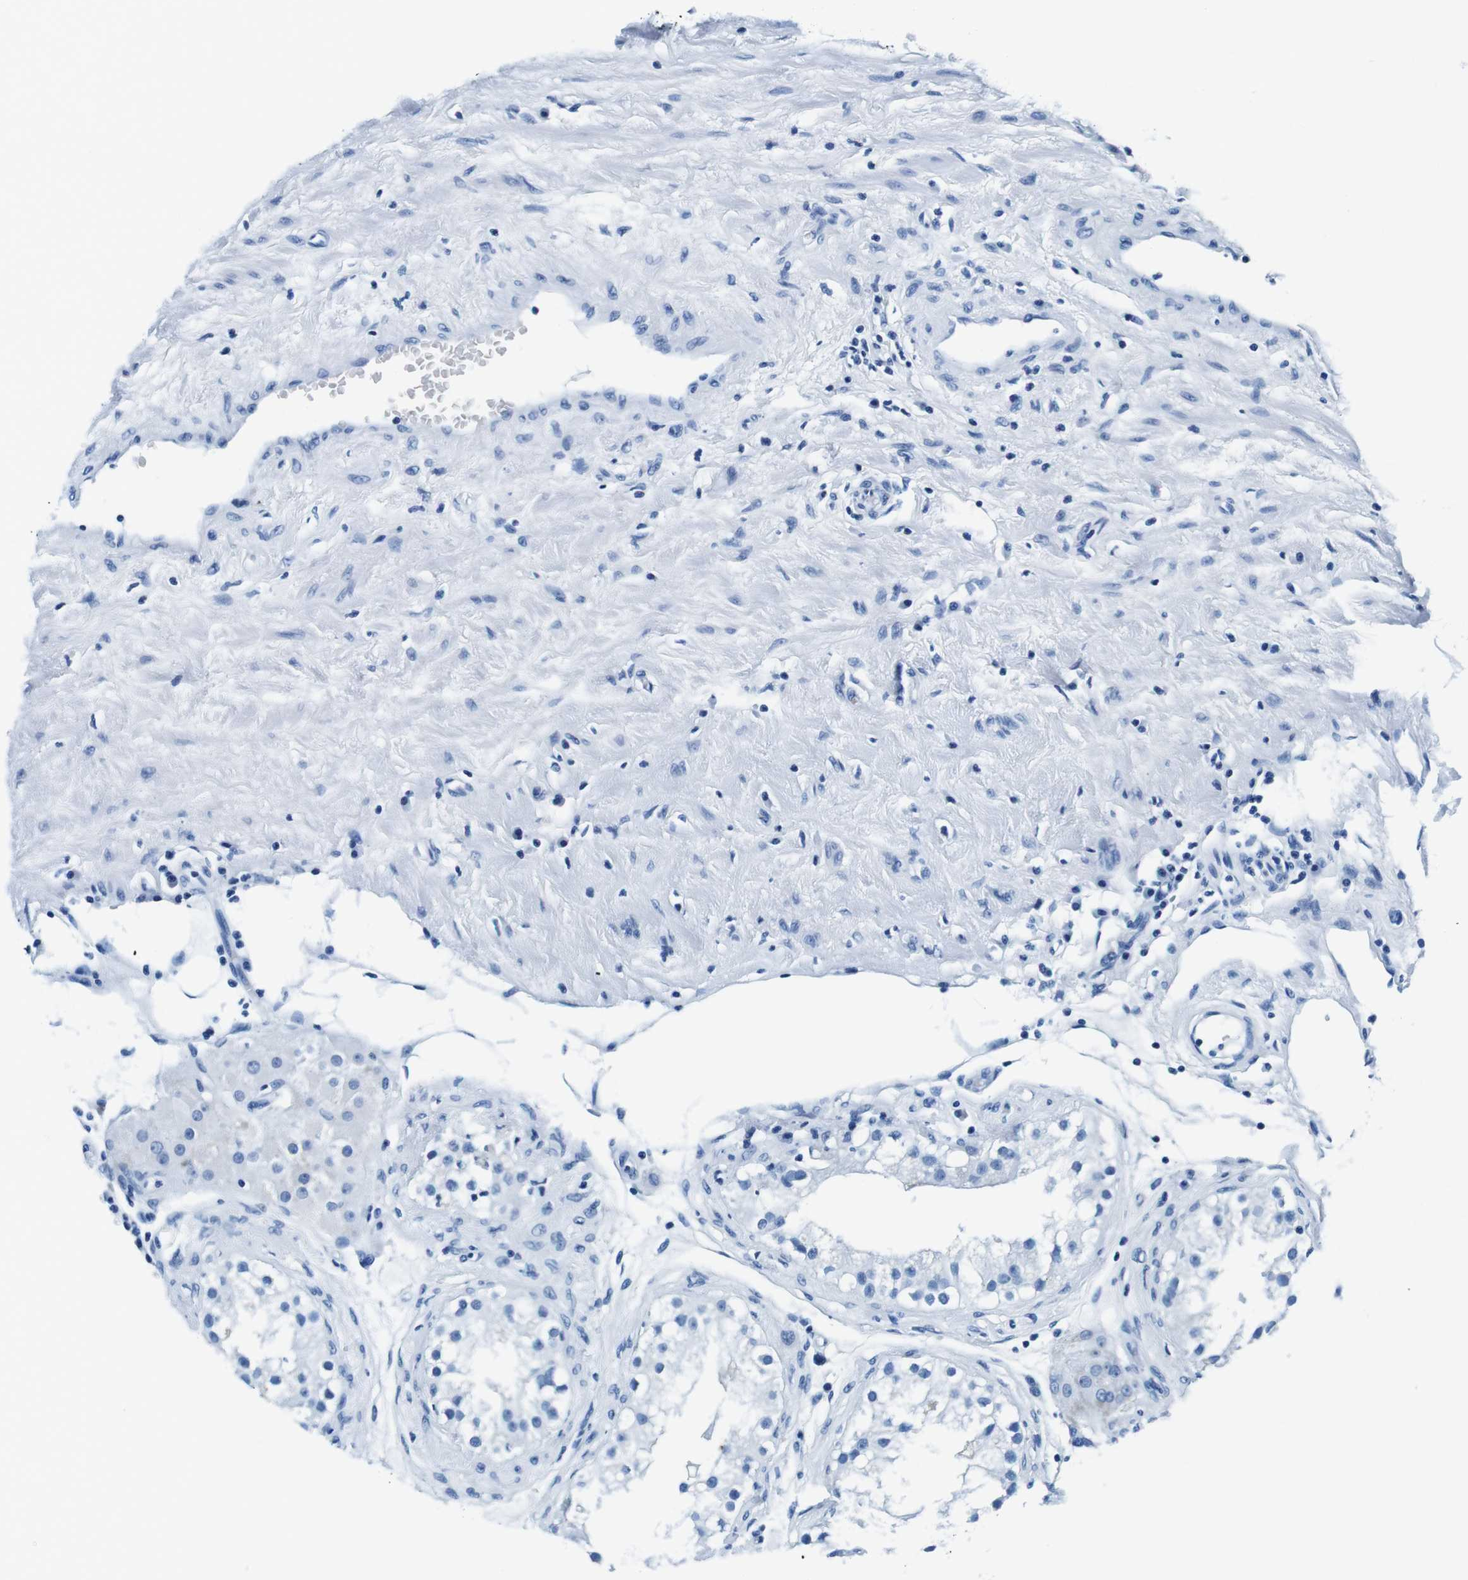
{"staining": {"intensity": "negative", "quantity": "none", "location": "none"}, "tissue": "epididymis", "cell_type": "Glandular cells", "image_type": "normal", "snomed": [{"axis": "morphology", "description": "Normal tissue, NOS"}, {"axis": "morphology", "description": "Inflammation, NOS"}, {"axis": "topography", "description": "Epididymis"}], "caption": "Immunohistochemistry (IHC) of normal epididymis displays no staining in glandular cells. Nuclei are stained in blue.", "gene": "ELANE", "patient": {"sex": "male", "age": 84}}